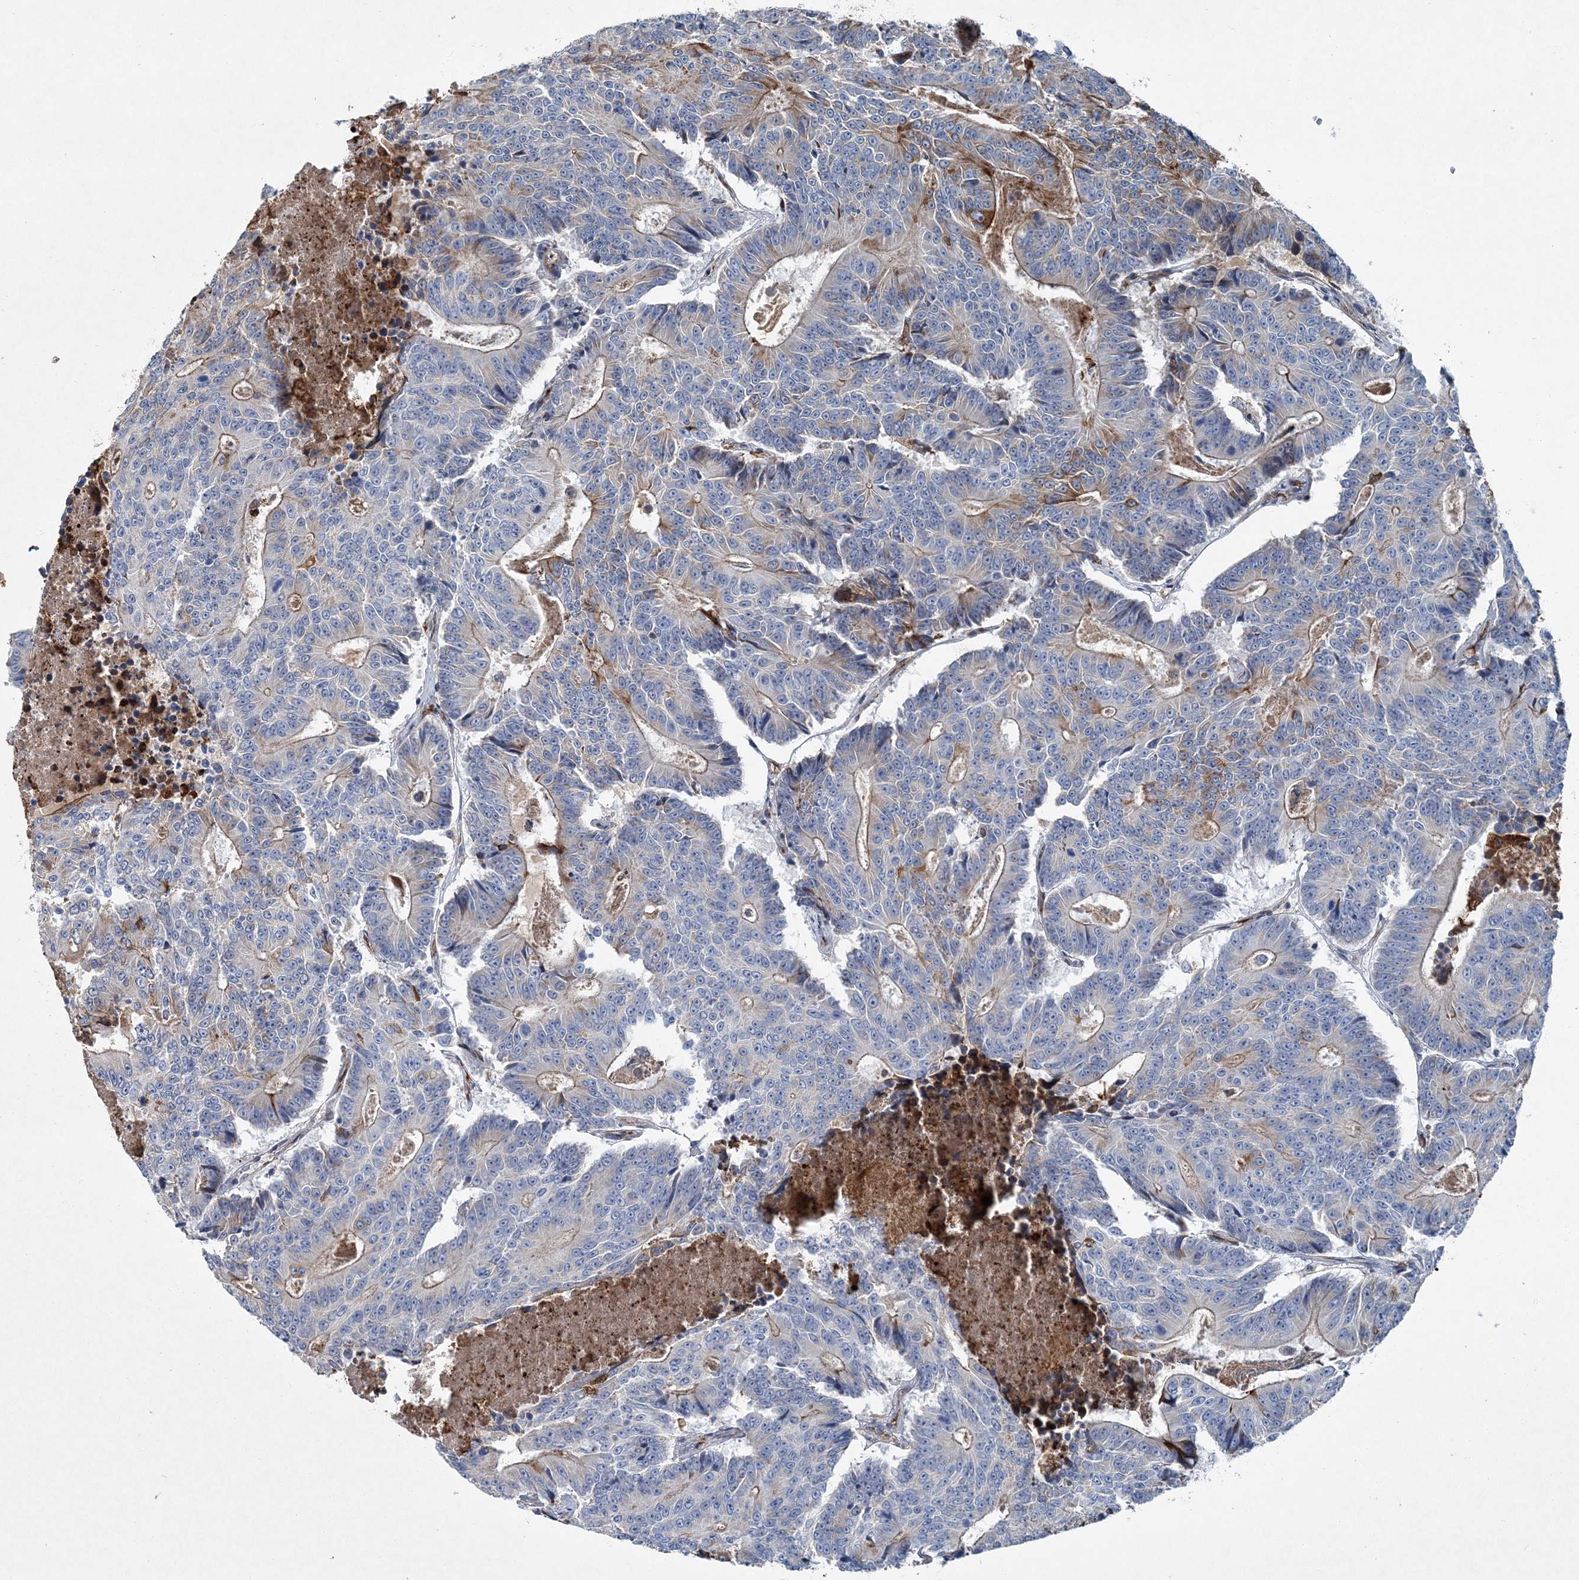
{"staining": {"intensity": "moderate", "quantity": "<25%", "location": "cytoplasmic/membranous"}, "tissue": "colorectal cancer", "cell_type": "Tumor cells", "image_type": "cancer", "snomed": [{"axis": "morphology", "description": "Adenocarcinoma, NOS"}, {"axis": "topography", "description": "Colon"}], "caption": "Immunohistochemistry of adenocarcinoma (colorectal) displays low levels of moderate cytoplasmic/membranous expression in approximately <25% of tumor cells. (DAB (3,3'-diaminobenzidine) IHC, brown staining for protein, blue staining for nuclei).", "gene": "SPOPL", "patient": {"sex": "male", "age": 83}}